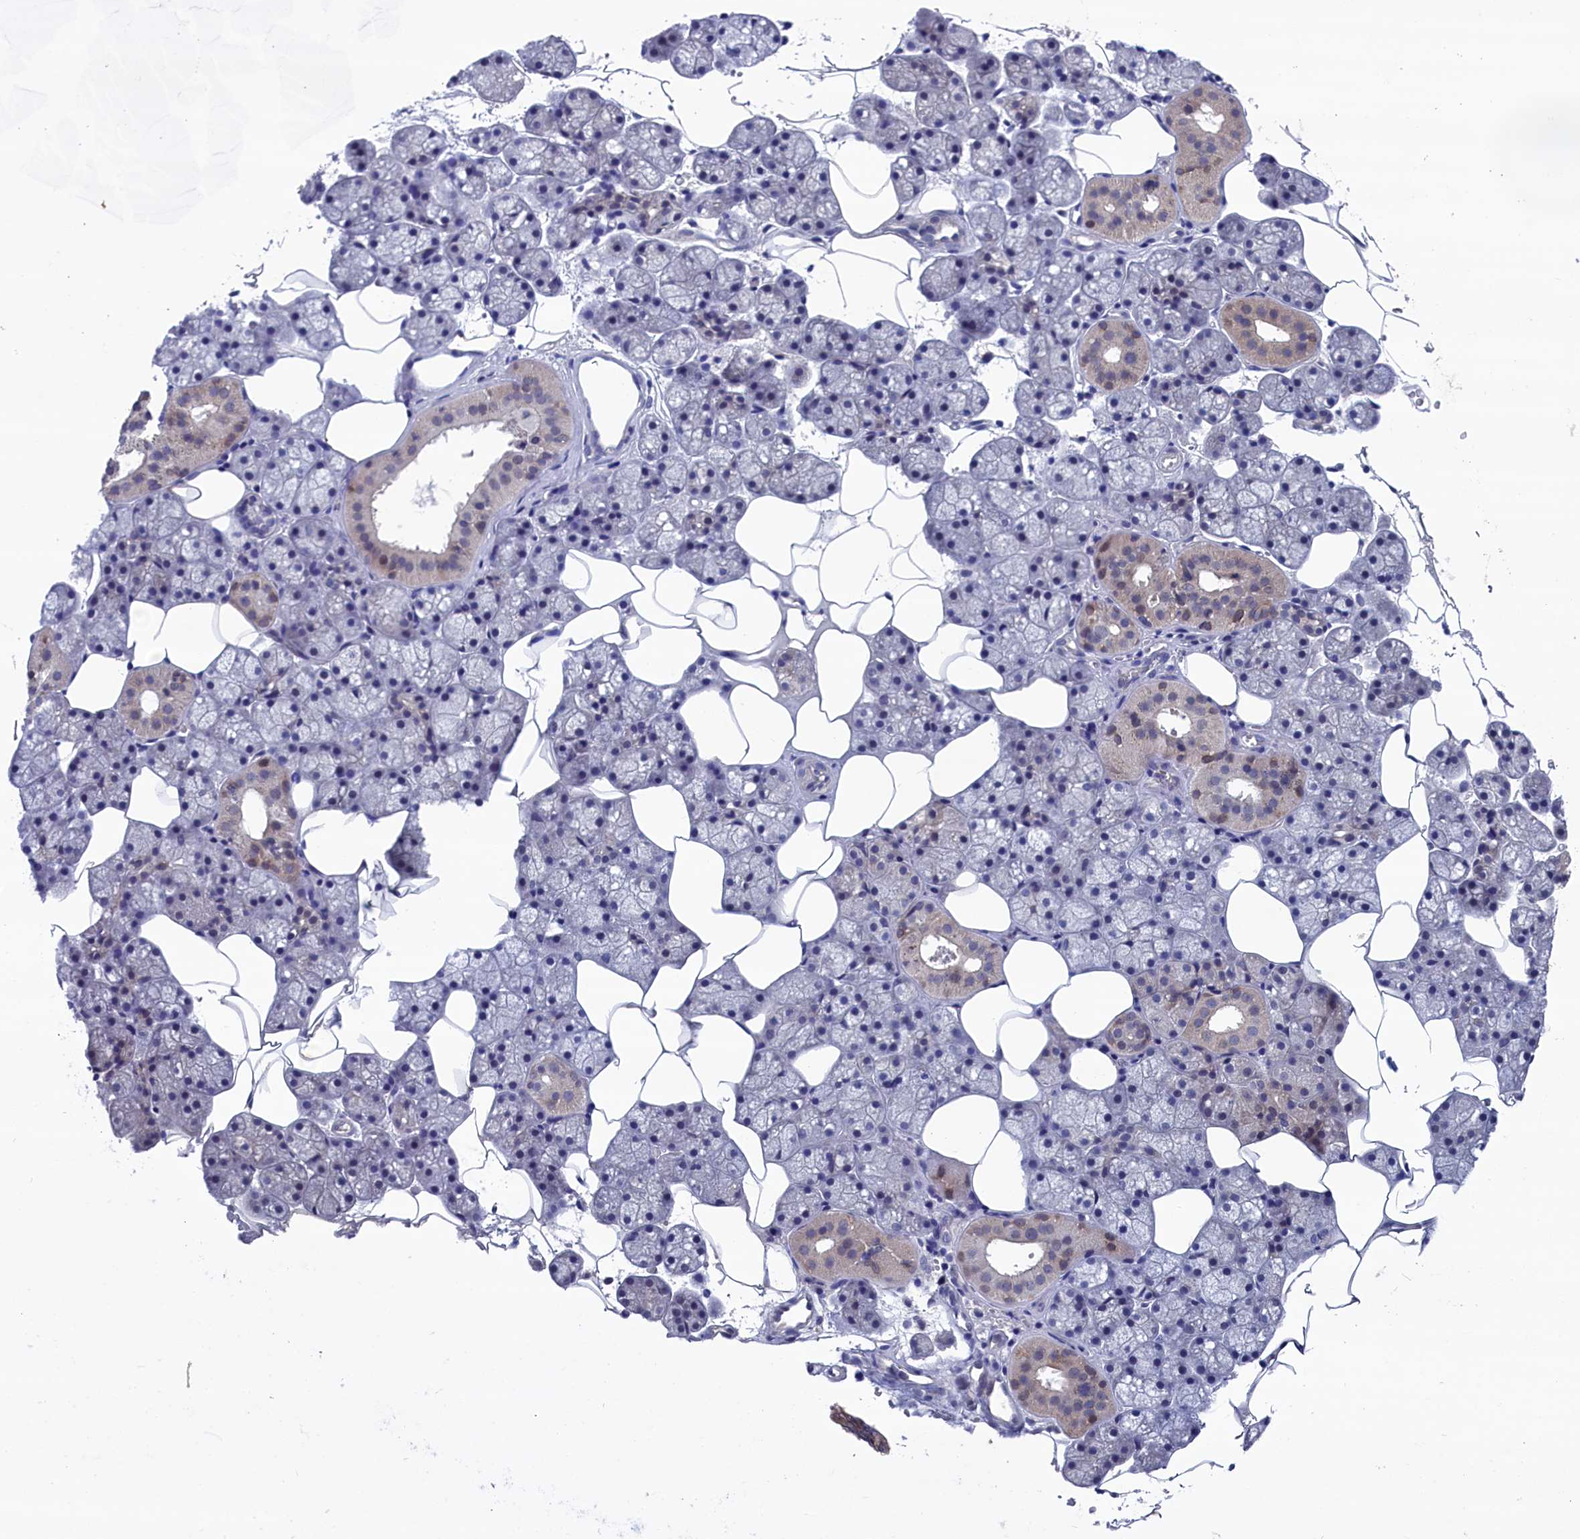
{"staining": {"intensity": "weak", "quantity": "<25%", "location": "cytoplasmic/membranous"}, "tissue": "salivary gland", "cell_type": "Glandular cells", "image_type": "normal", "snomed": [{"axis": "morphology", "description": "Normal tissue, NOS"}, {"axis": "topography", "description": "Salivary gland"}], "caption": "This is an IHC micrograph of normal salivary gland. There is no expression in glandular cells.", "gene": "SPATA13", "patient": {"sex": "male", "age": 62}}